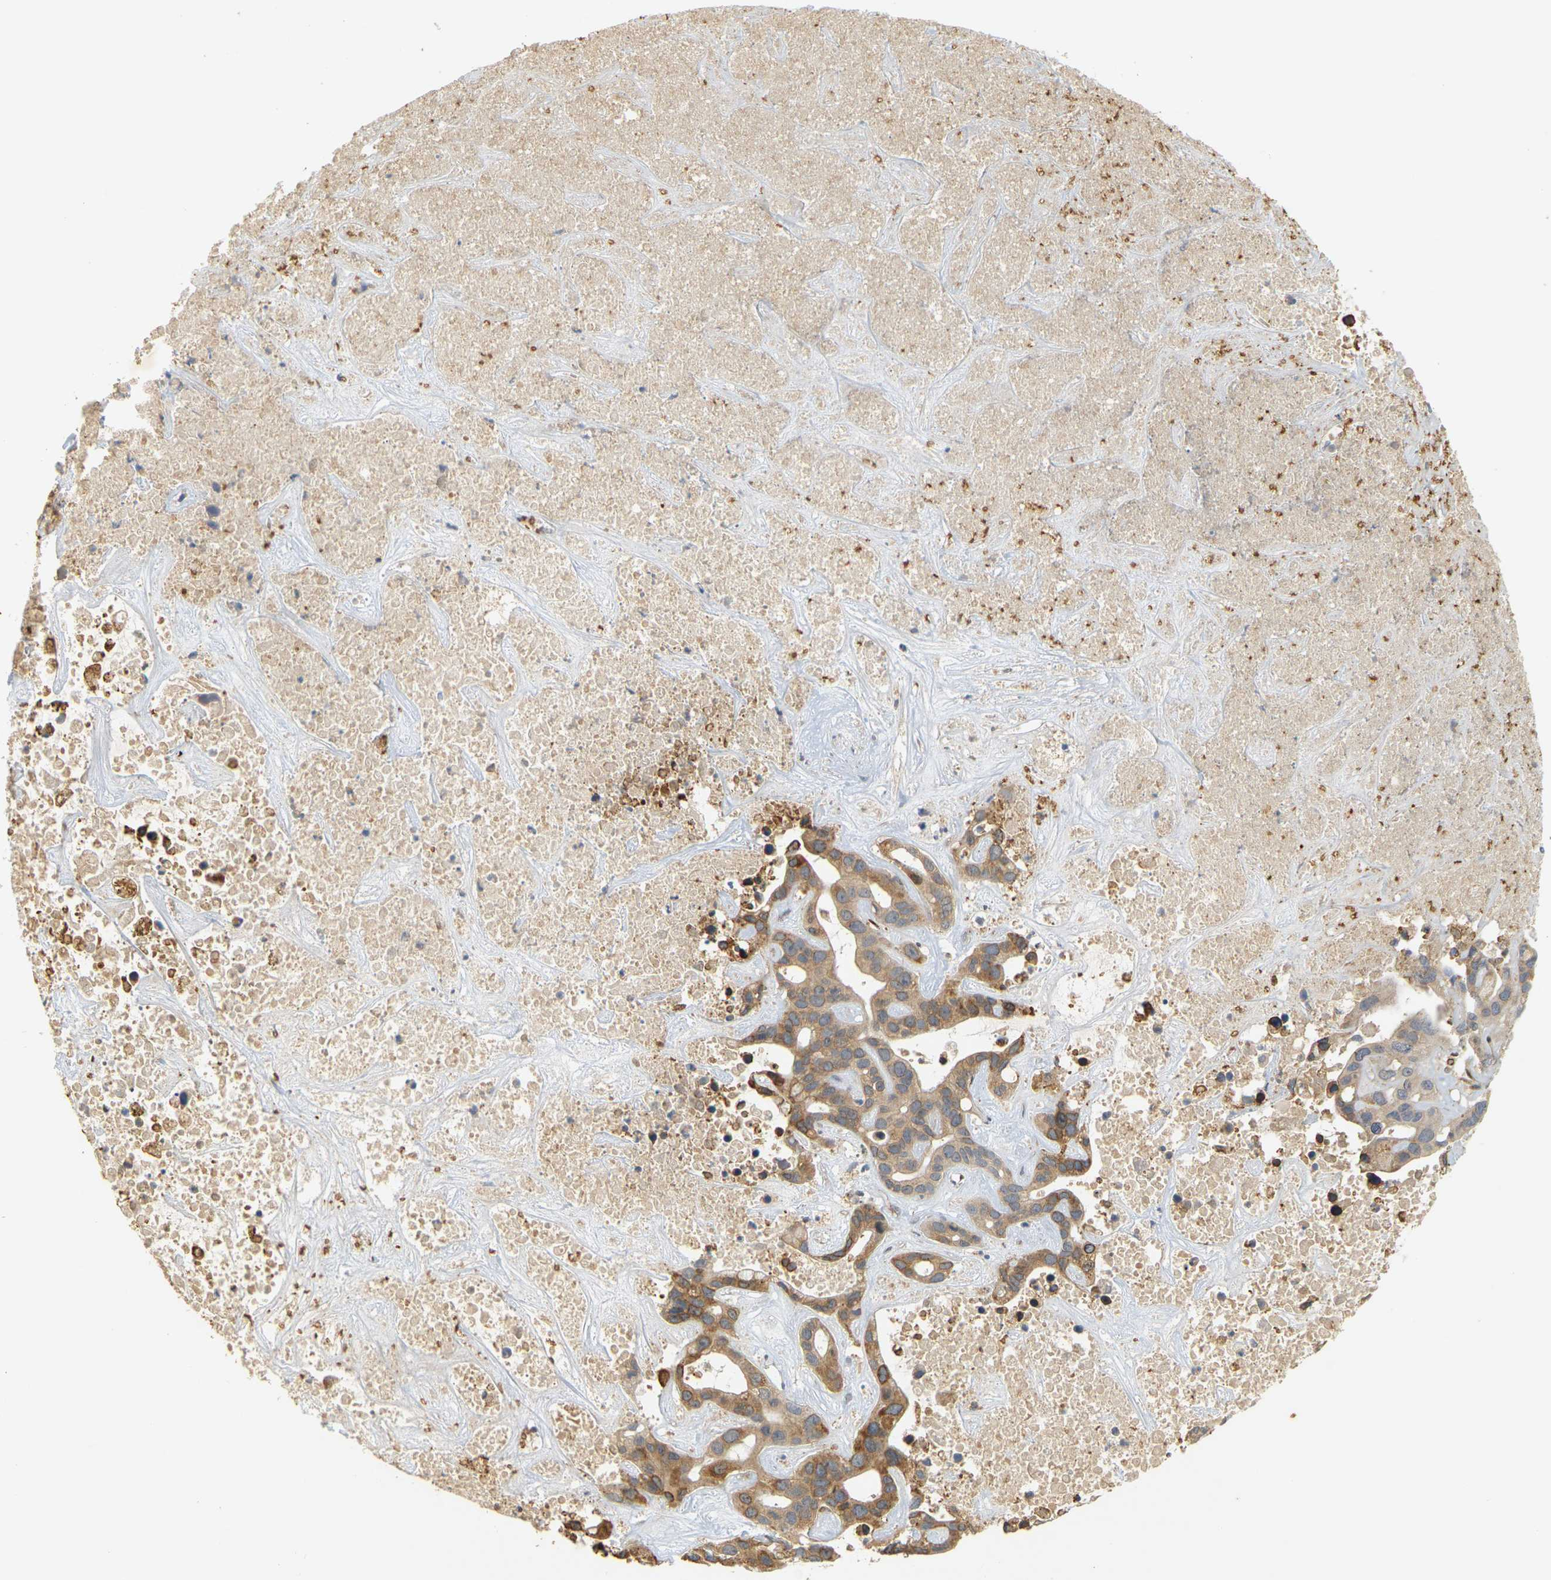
{"staining": {"intensity": "moderate", "quantity": ">75%", "location": "cytoplasmic/membranous"}, "tissue": "liver cancer", "cell_type": "Tumor cells", "image_type": "cancer", "snomed": [{"axis": "morphology", "description": "Cholangiocarcinoma"}, {"axis": "topography", "description": "Liver"}], "caption": "A histopathology image of cholangiocarcinoma (liver) stained for a protein exhibits moderate cytoplasmic/membranous brown staining in tumor cells.", "gene": "MEGF9", "patient": {"sex": "female", "age": 65}}